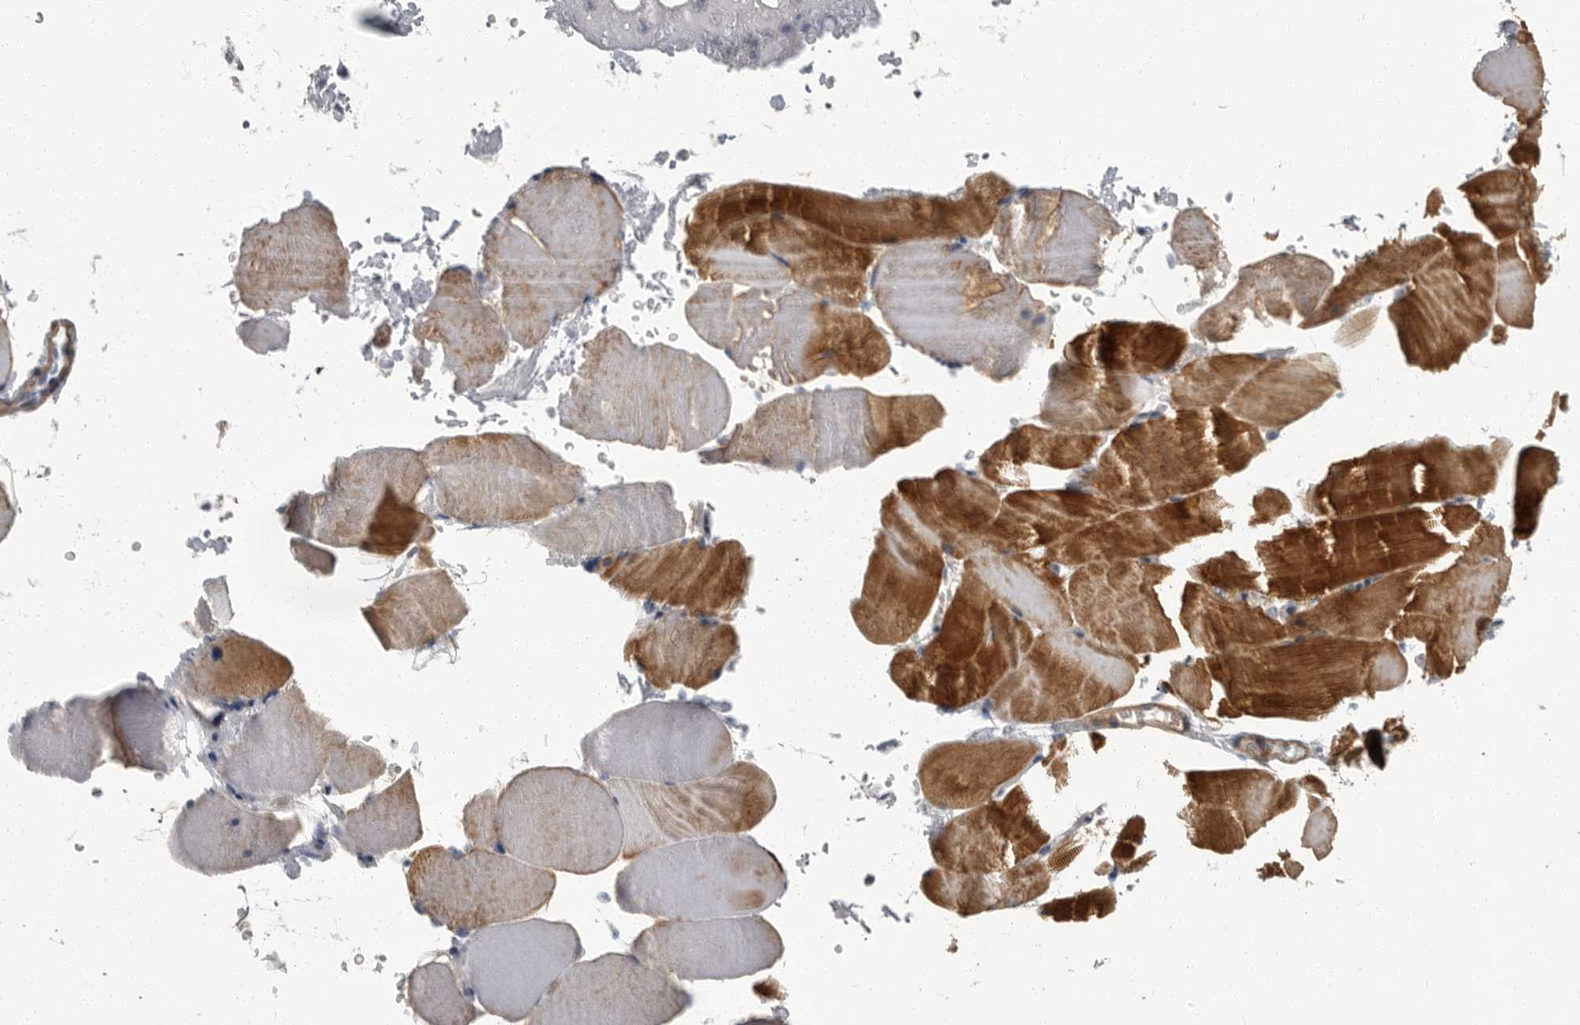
{"staining": {"intensity": "strong", "quantity": "25%-75%", "location": "cytoplasmic/membranous"}, "tissue": "skeletal muscle", "cell_type": "Myocytes", "image_type": "normal", "snomed": [{"axis": "morphology", "description": "Normal tissue, NOS"}, {"axis": "topography", "description": "Skeletal muscle"}, {"axis": "topography", "description": "Parathyroid gland"}], "caption": "Immunohistochemistry image of benign skeletal muscle: human skeletal muscle stained using immunohistochemistry (IHC) demonstrates high levels of strong protein expression localized specifically in the cytoplasmic/membranous of myocytes, appearing as a cytoplasmic/membranous brown color.", "gene": "PDE7A", "patient": {"sex": "female", "age": 37}}